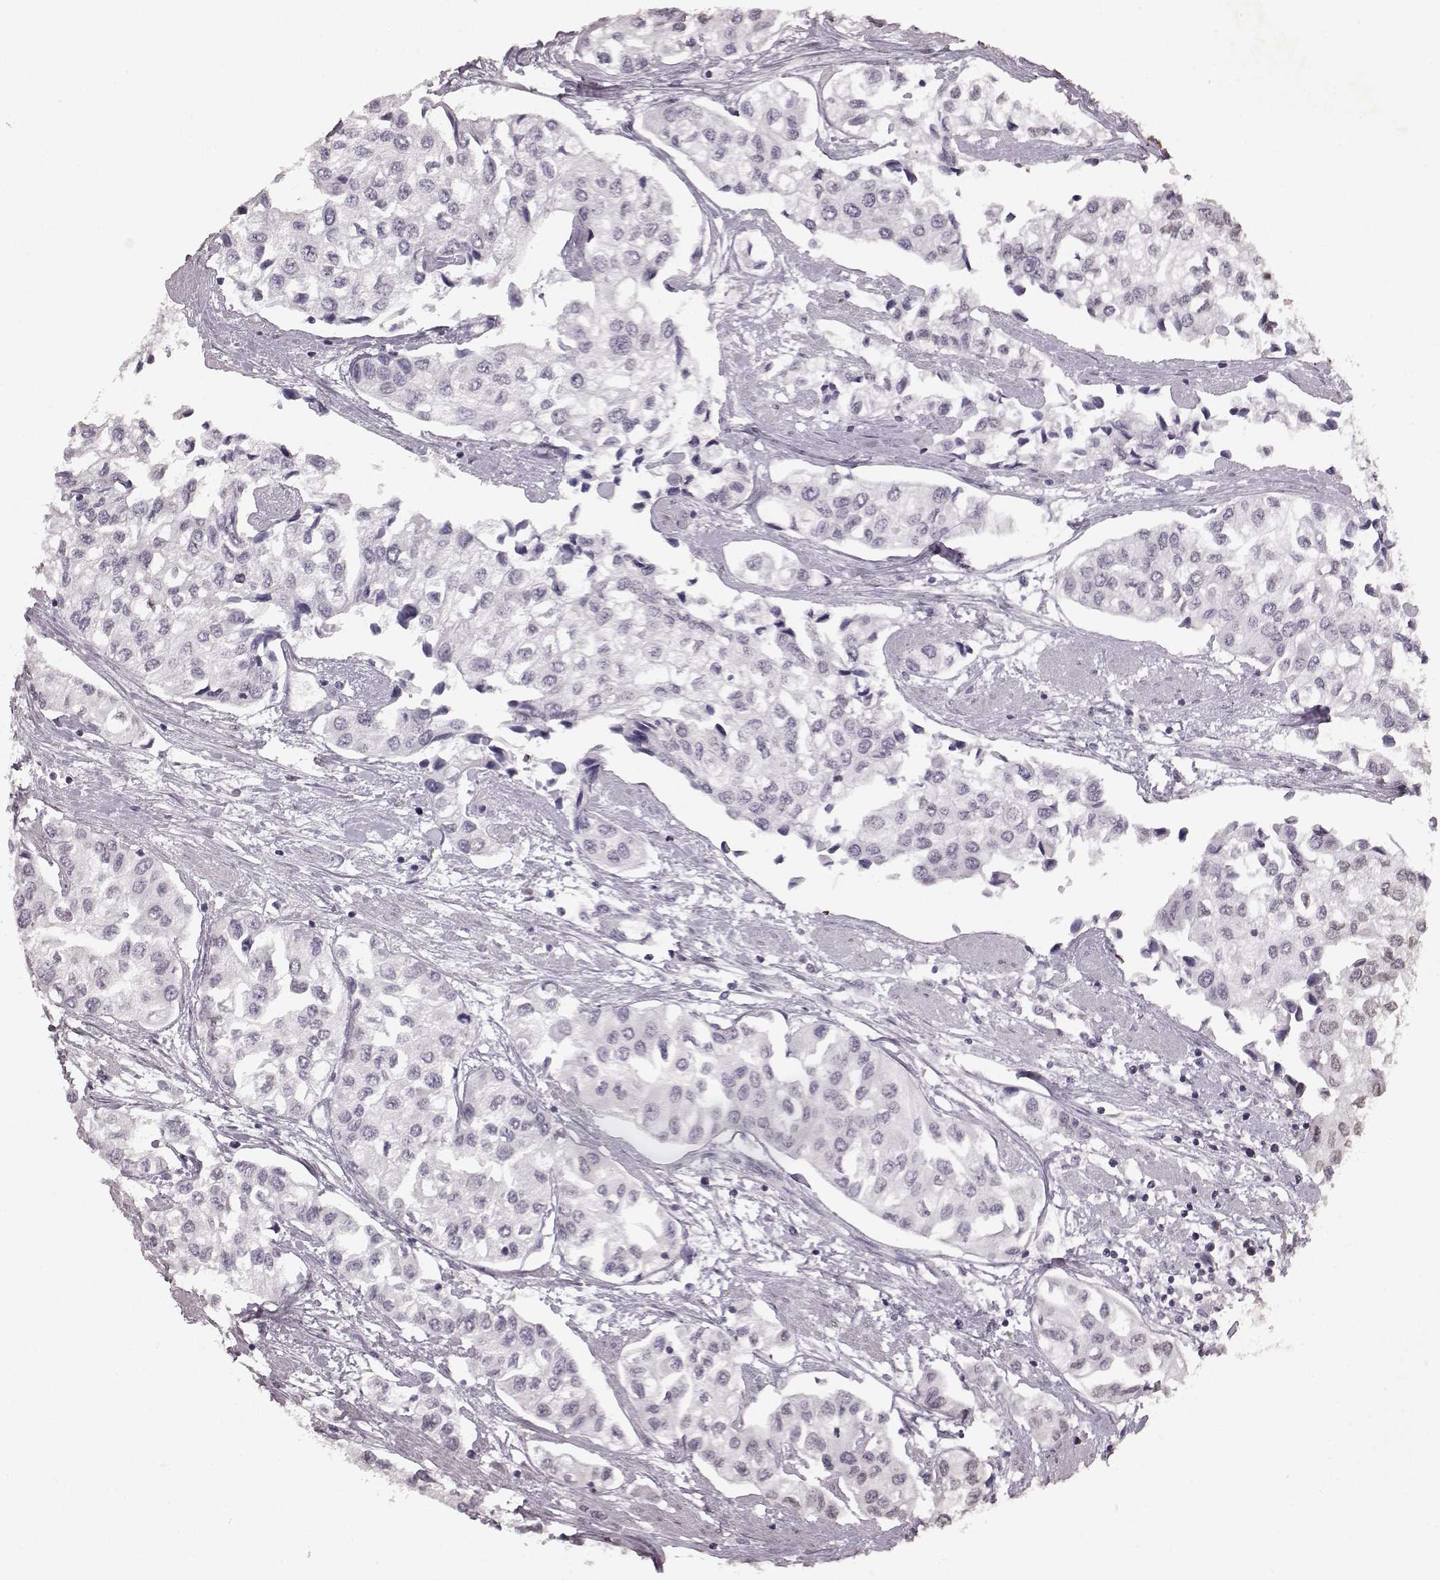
{"staining": {"intensity": "negative", "quantity": "none", "location": "none"}, "tissue": "urothelial cancer", "cell_type": "Tumor cells", "image_type": "cancer", "snomed": [{"axis": "morphology", "description": "Urothelial carcinoma, High grade"}, {"axis": "topography", "description": "Urinary bladder"}], "caption": "This is an immunohistochemistry (IHC) histopathology image of urothelial cancer. There is no staining in tumor cells.", "gene": "DCAF12", "patient": {"sex": "male", "age": 73}}